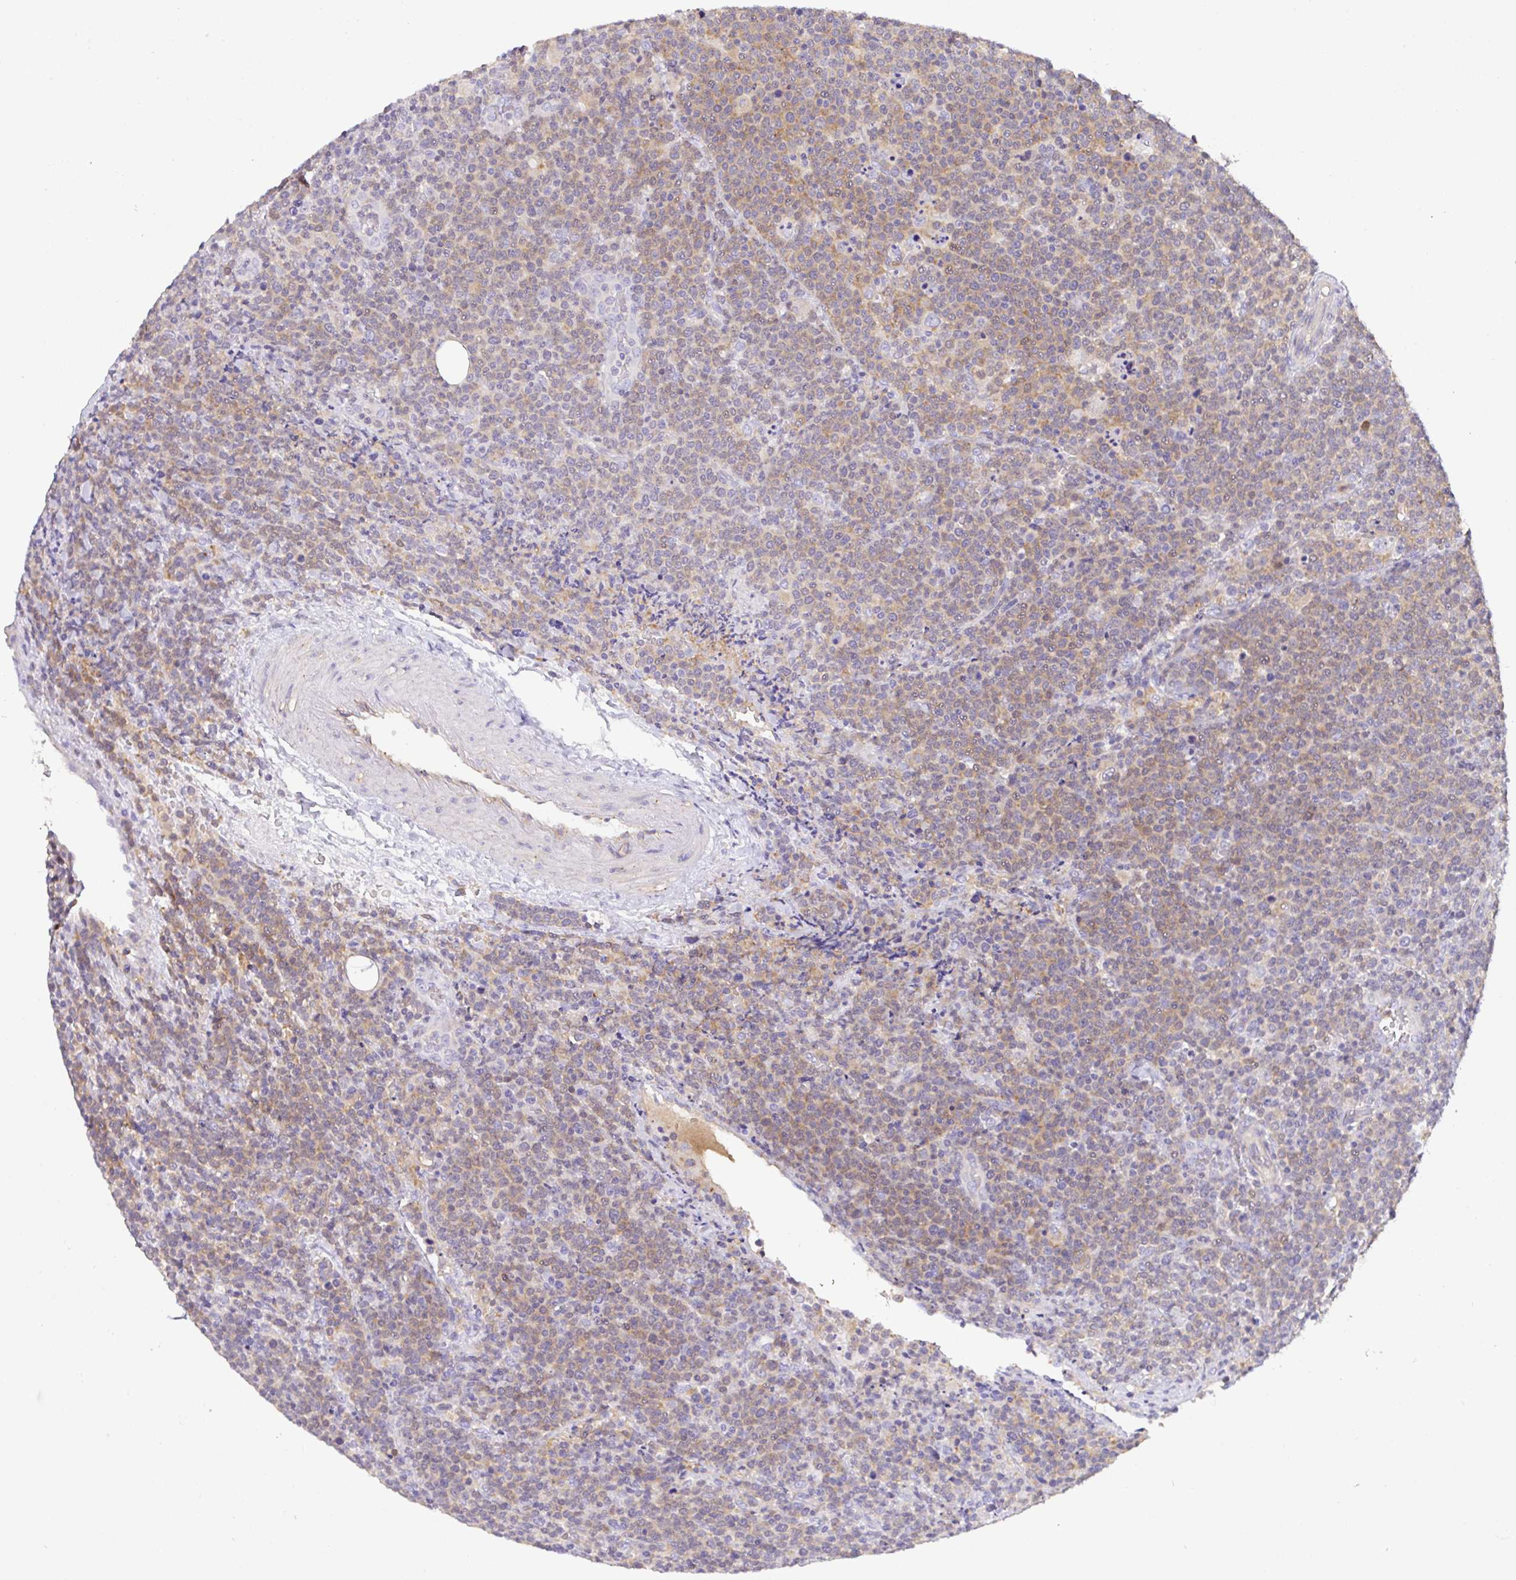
{"staining": {"intensity": "weak", "quantity": "25%-75%", "location": "cytoplasmic/membranous"}, "tissue": "lymphoma", "cell_type": "Tumor cells", "image_type": "cancer", "snomed": [{"axis": "morphology", "description": "Malignant lymphoma, non-Hodgkin's type, High grade"}, {"axis": "topography", "description": "Lymph node"}], "caption": "There is low levels of weak cytoplasmic/membranous staining in tumor cells of lymphoma, as demonstrated by immunohistochemical staining (brown color).", "gene": "TNFAIP8", "patient": {"sex": "male", "age": 61}}